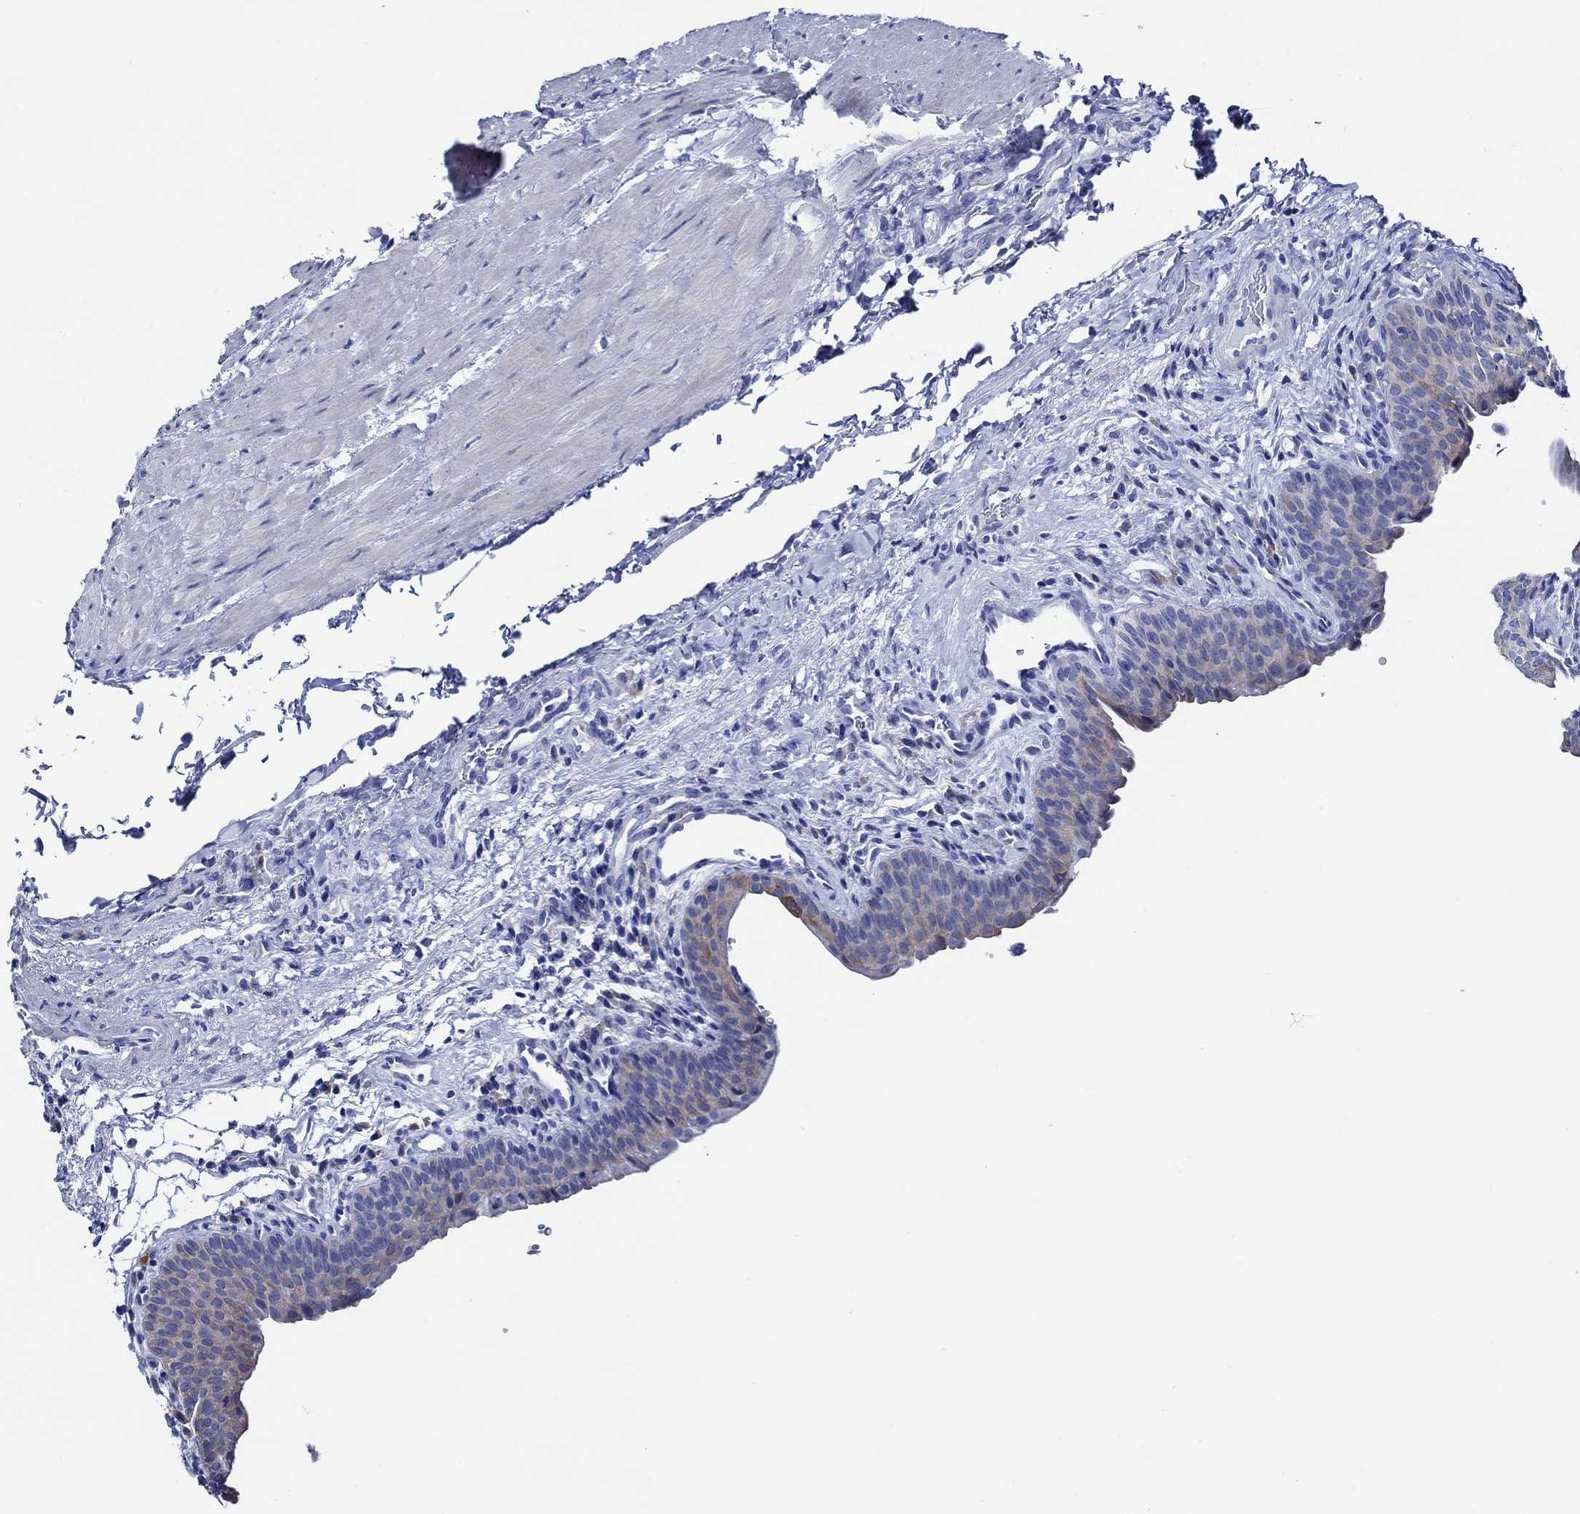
{"staining": {"intensity": "weak", "quantity": "<25%", "location": "cytoplasmic/membranous"}, "tissue": "urinary bladder", "cell_type": "Urothelial cells", "image_type": "normal", "snomed": [{"axis": "morphology", "description": "Normal tissue, NOS"}, {"axis": "topography", "description": "Urinary bladder"}], "caption": "Protein analysis of normal urinary bladder demonstrates no significant positivity in urothelial cells. (Stains: DAB immunohistochemistry with hematoxylin counter stain, Microscopy: brightfield microscopy at high magnification).", "gene": "WDR62", "patient": {"sex": "male", "age": 66}}